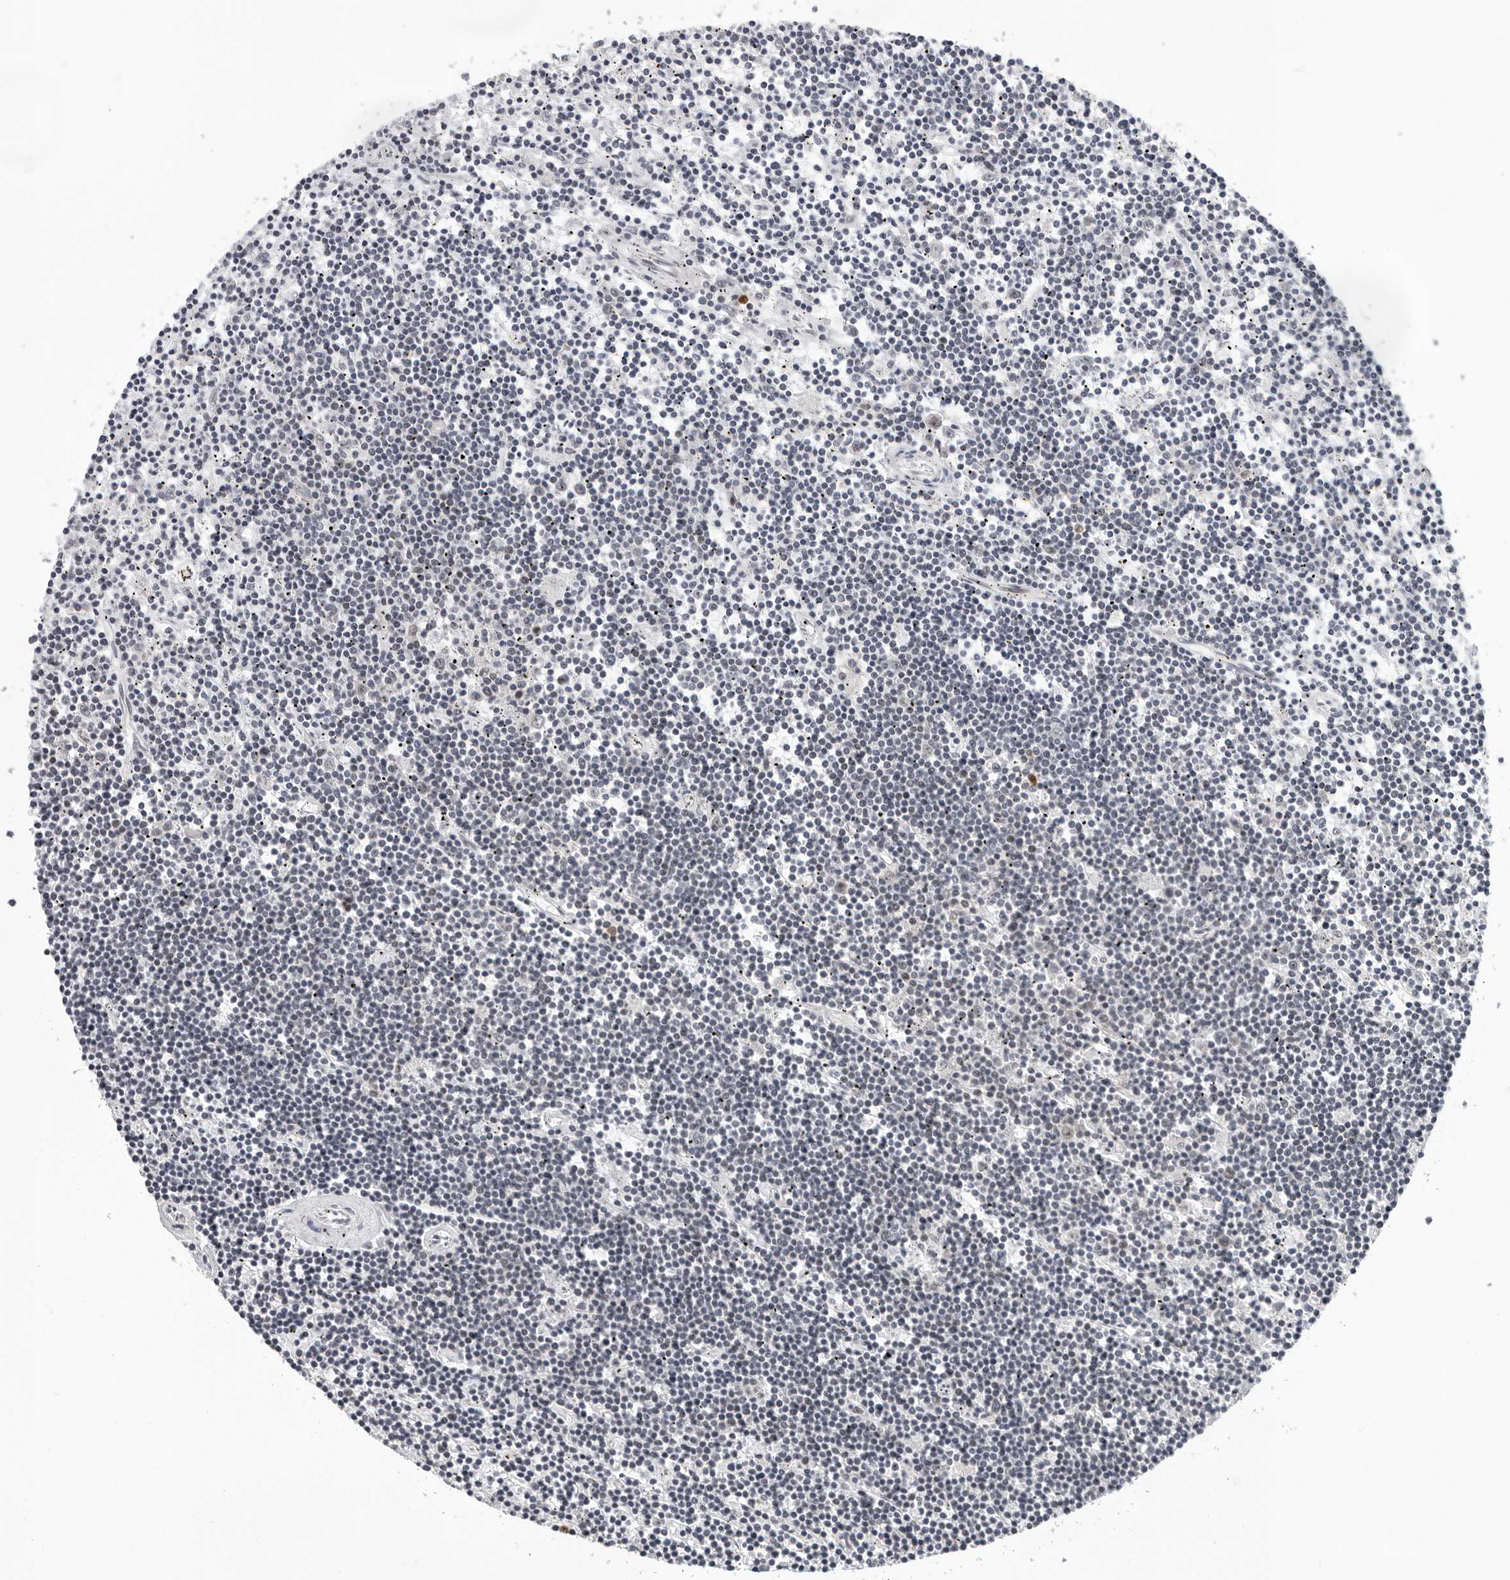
{"staining": {"intensity": "negative", "quantity": "none", "location": "none"}, "tissue": "lymphoma", "cell_type": "Tumor cells", "image_type": "cancer", "snomed": [{"axis": "morphology", "description": "Malignant lymphoma, non-Hodgkin's type, Low grade"}, {"axis": "topography", "description": "Spleen"}], "caption": "Histopathology image shows no significant protein expression in tumor cells of lymphoma.", "gene": "PIP4K2C", "patient": {"sex": "male", "age": 76}}